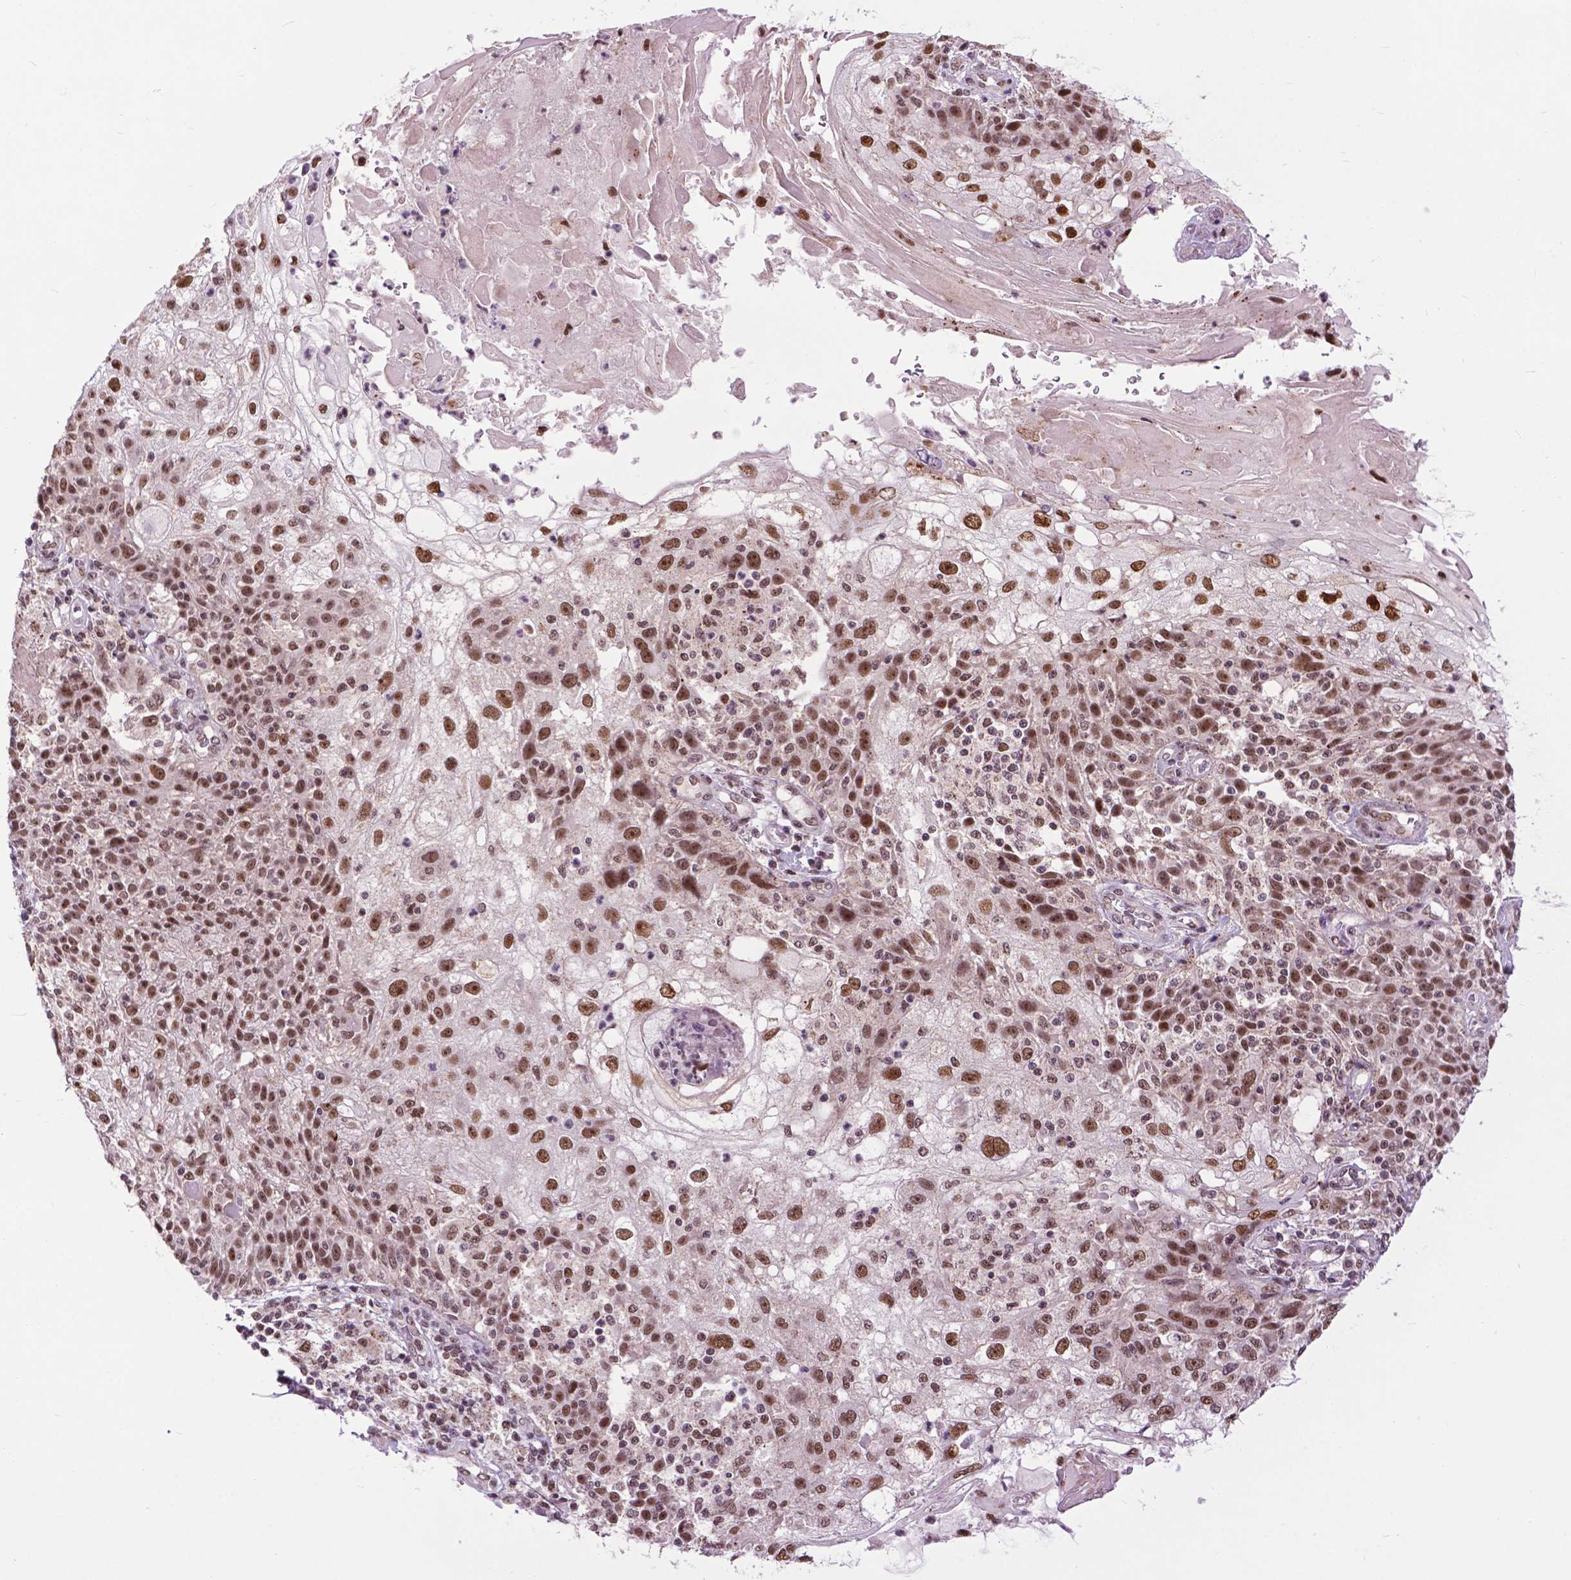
{"staining": {"intensity": "strong", "quantity": ">75%", "location": "nuclear"}, "tissue": "skin cancer", "cell_type": "Tumor cells", "image_type": "cancer", "snomed": [{"axis": "morphology", "description": "Normal tissue, NOS"}, {"axis": "morphology", "description": "Squamous cell carcinoma, NOS"}, {"axis": "topography", "description": "Skin"}], "caption": "Skin cancer stained for a protein (brown) demonstrates strong nuclear positive positivity in approximately >75% of tumor cells.", "gene": "EAF1", "patient": {"sex": "female", "age": 83}}